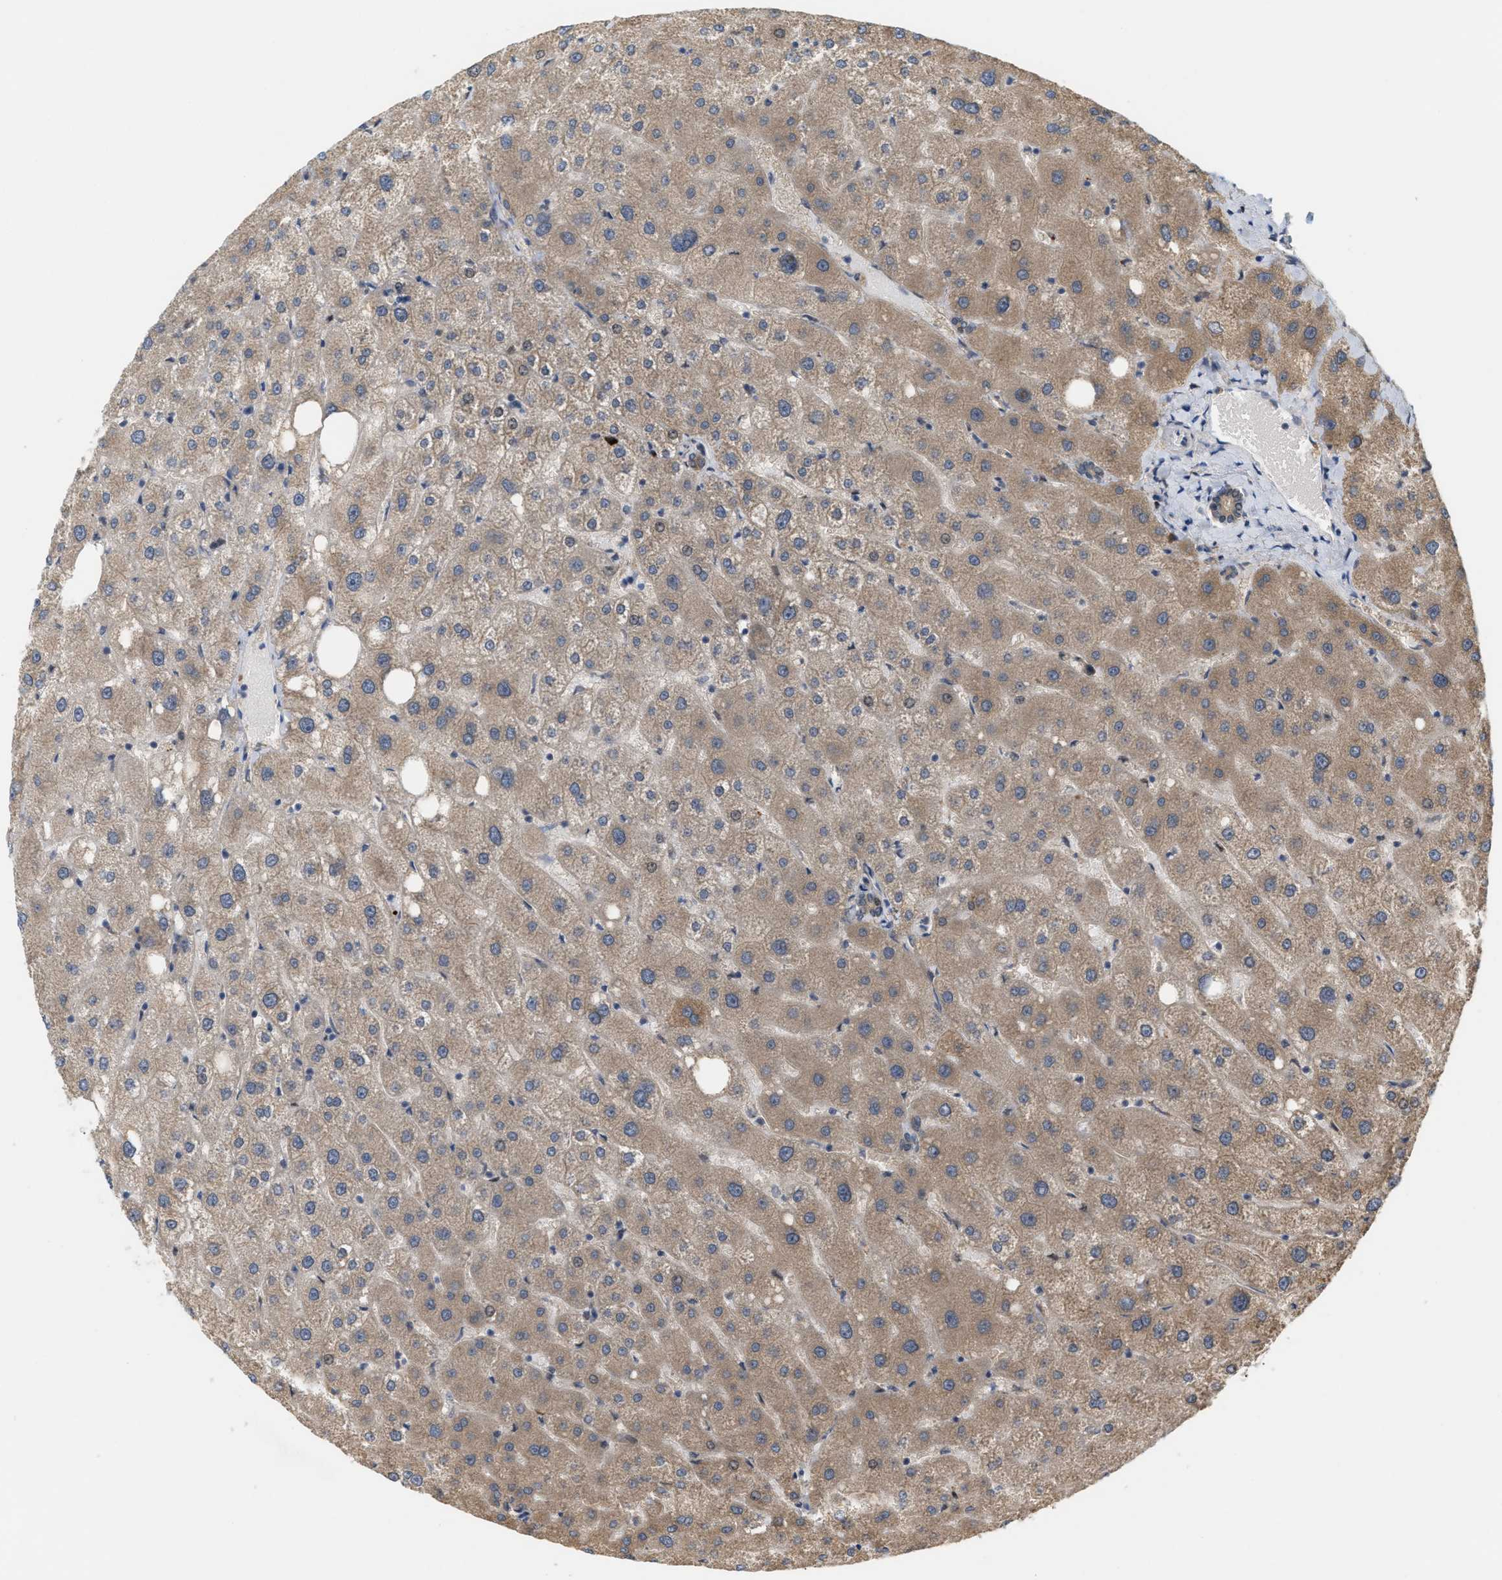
{"staining": {"intensity": "weak", "quantity": ">75%", "location": "cytoplasmic/membranous"}, "tissue": "liver", "cell_type": "Cholangiocytes", "image_type": "normal", "snomed": [{"axis": "morphology", "description": "Normal tissue, NOS"}, {"axis": "topography", "description": "Liver"}], "caption": "Immunohistochemistry (IHC) of unremarkable human liver shows low levels of weak cytoplasmic/membranous positivity in about >75% of cholangiocytes.", "gene": "MFSD6", "patient": {"sex": "male", "age": 73}}